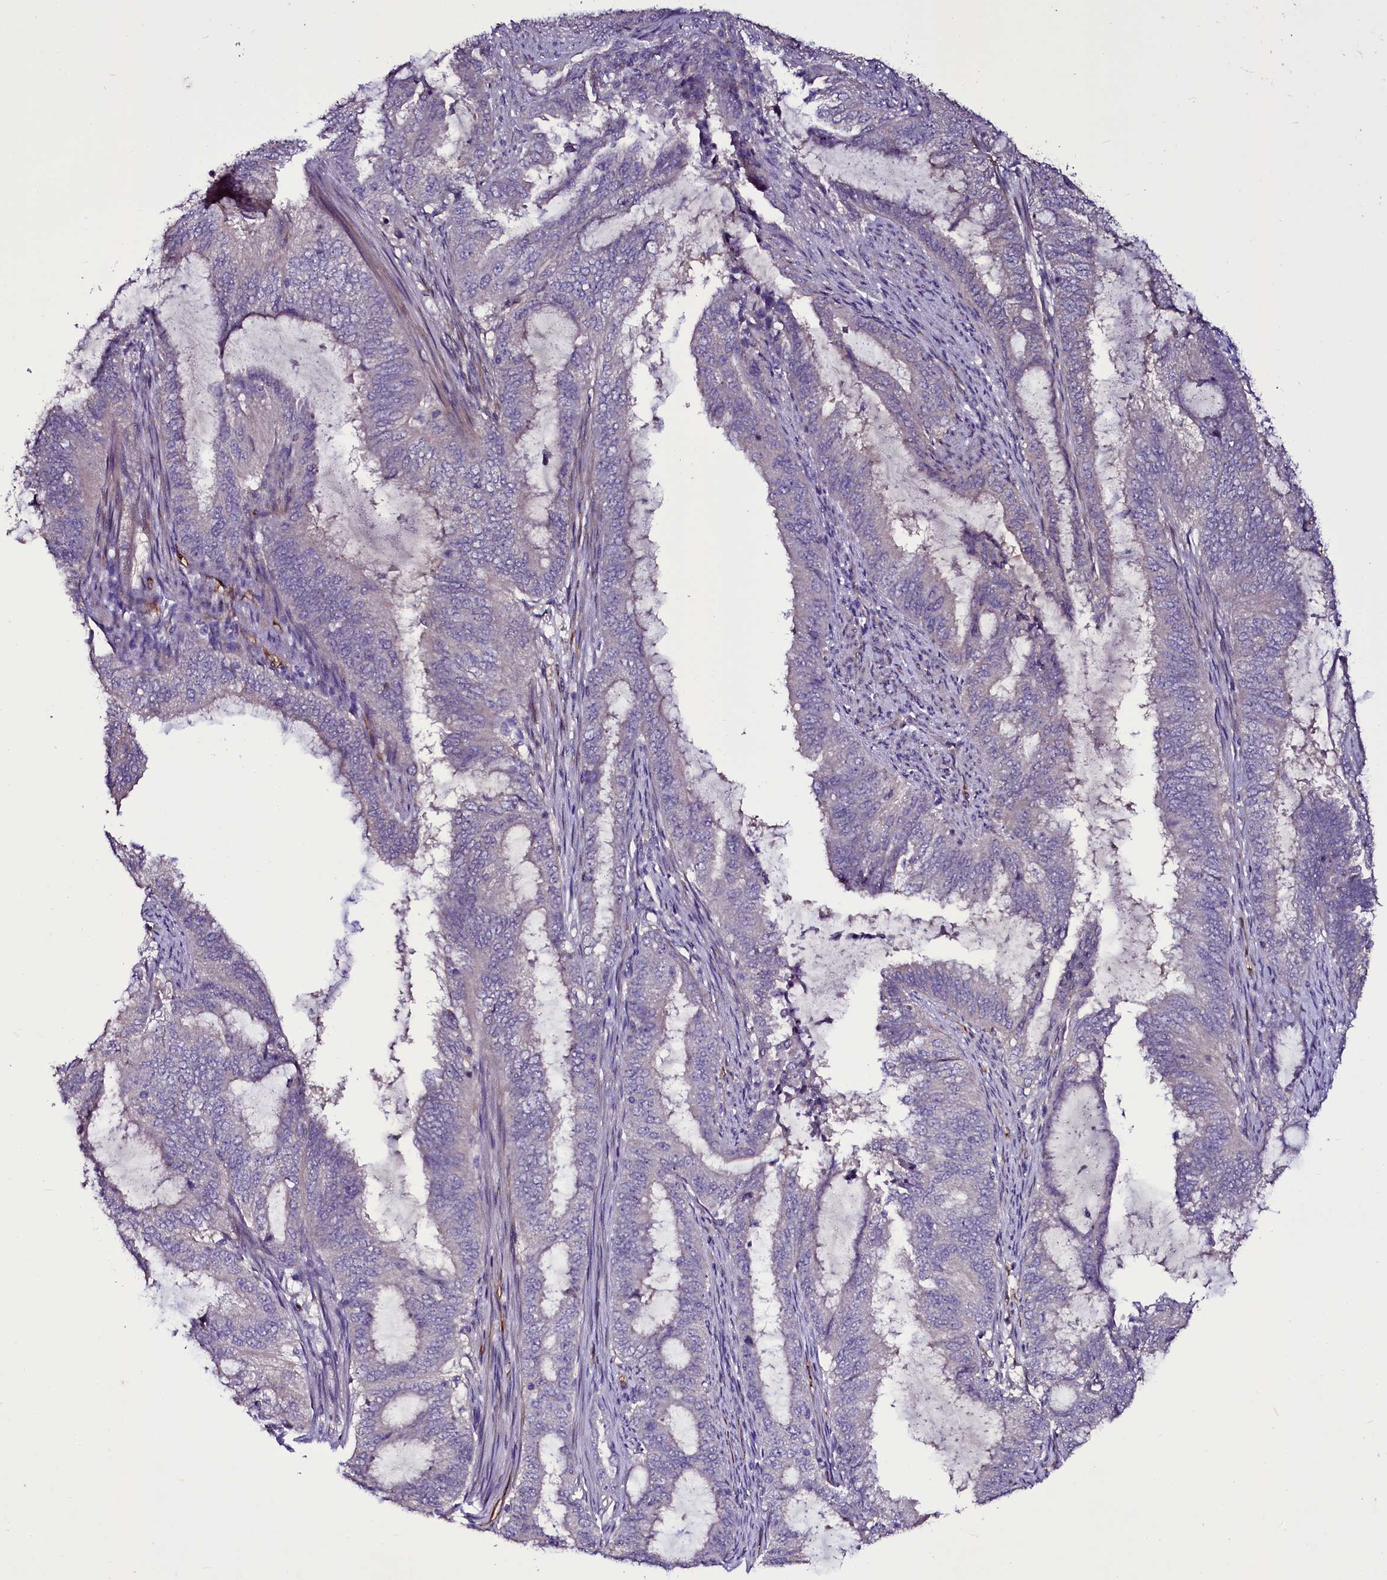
{"staining": {"intensity": "negative", "quantity": "none", "location": "none"}, "tissue": "endometrial cancer", "cell_type": "Tumor cells", "image_type": "cancer", "snomed": [{"axis": "morphology", "description": "Adenocarcinoma, NOS"}, {"axis": "topography", "description": "Endometrium"}], "caption": "There is no significant expression in tumor cells of endometrial cancer (adenocarcinoma).", "gene": "MEX3C", "patient": {"sex": "female", "age": 51}}